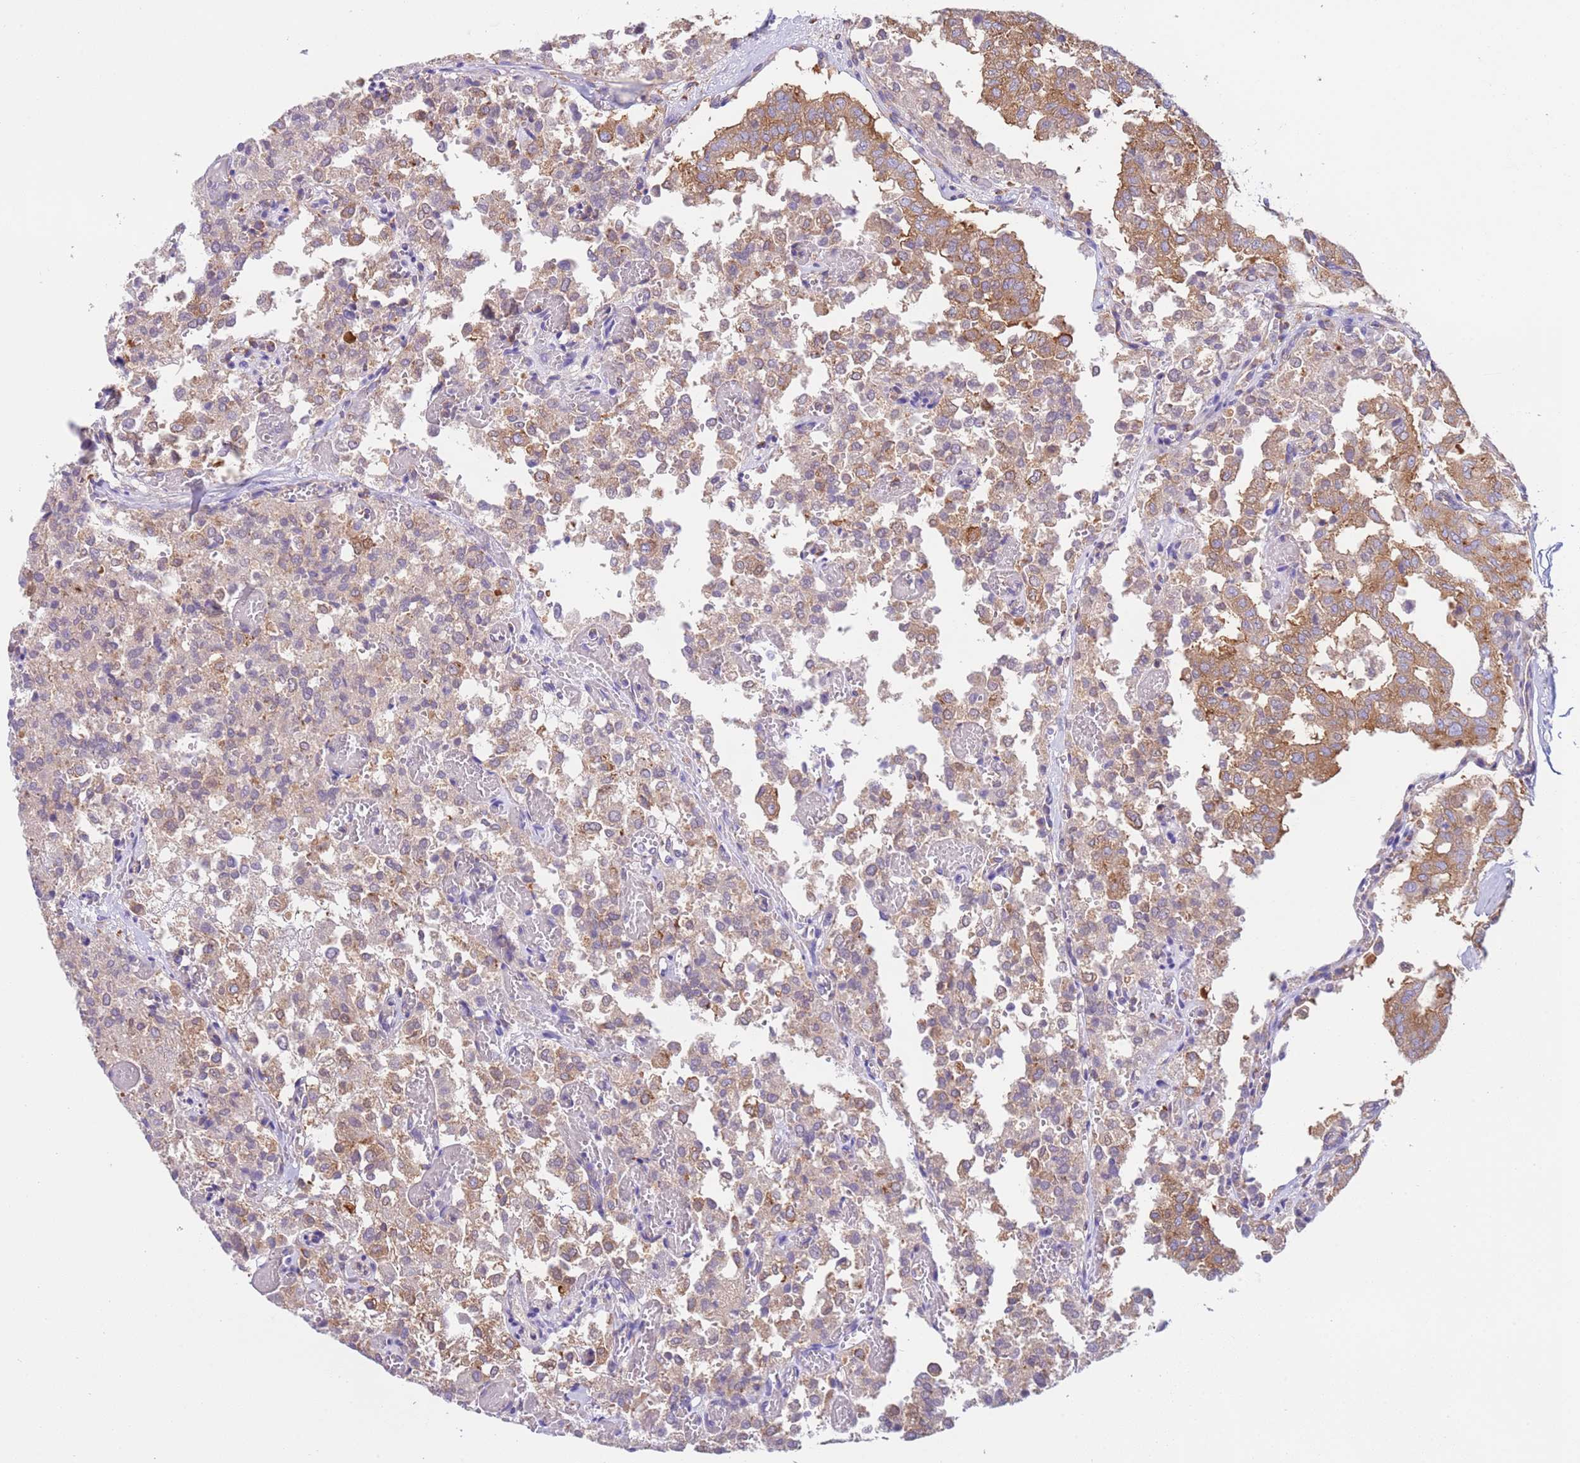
{"staining": {"intensity": "strong", "quantity": "25%-75%", "location": "cytoplasmic/membranous"}, "tissue": "thyroid cancer", "cell_type": "Tumor cells", "image_type": "cancer", "snomed": [{"axis": "morphology", "description": "Follicular adenoma carcinoma, NOS"}, {"axis": "topography", "description": "Thyroid gland"}], "caption": "Immunohistochemistry (IHC) histopathology image of human follicular adenoma carcinoma (thyroid) stained for a protein (brown), which exhibits high levels of strong cytoplasmic/membranous positivity in about 25%-75% of tumor cells.", "gene": "VARS1", "patient": {"sex": "male", "age": 75}}